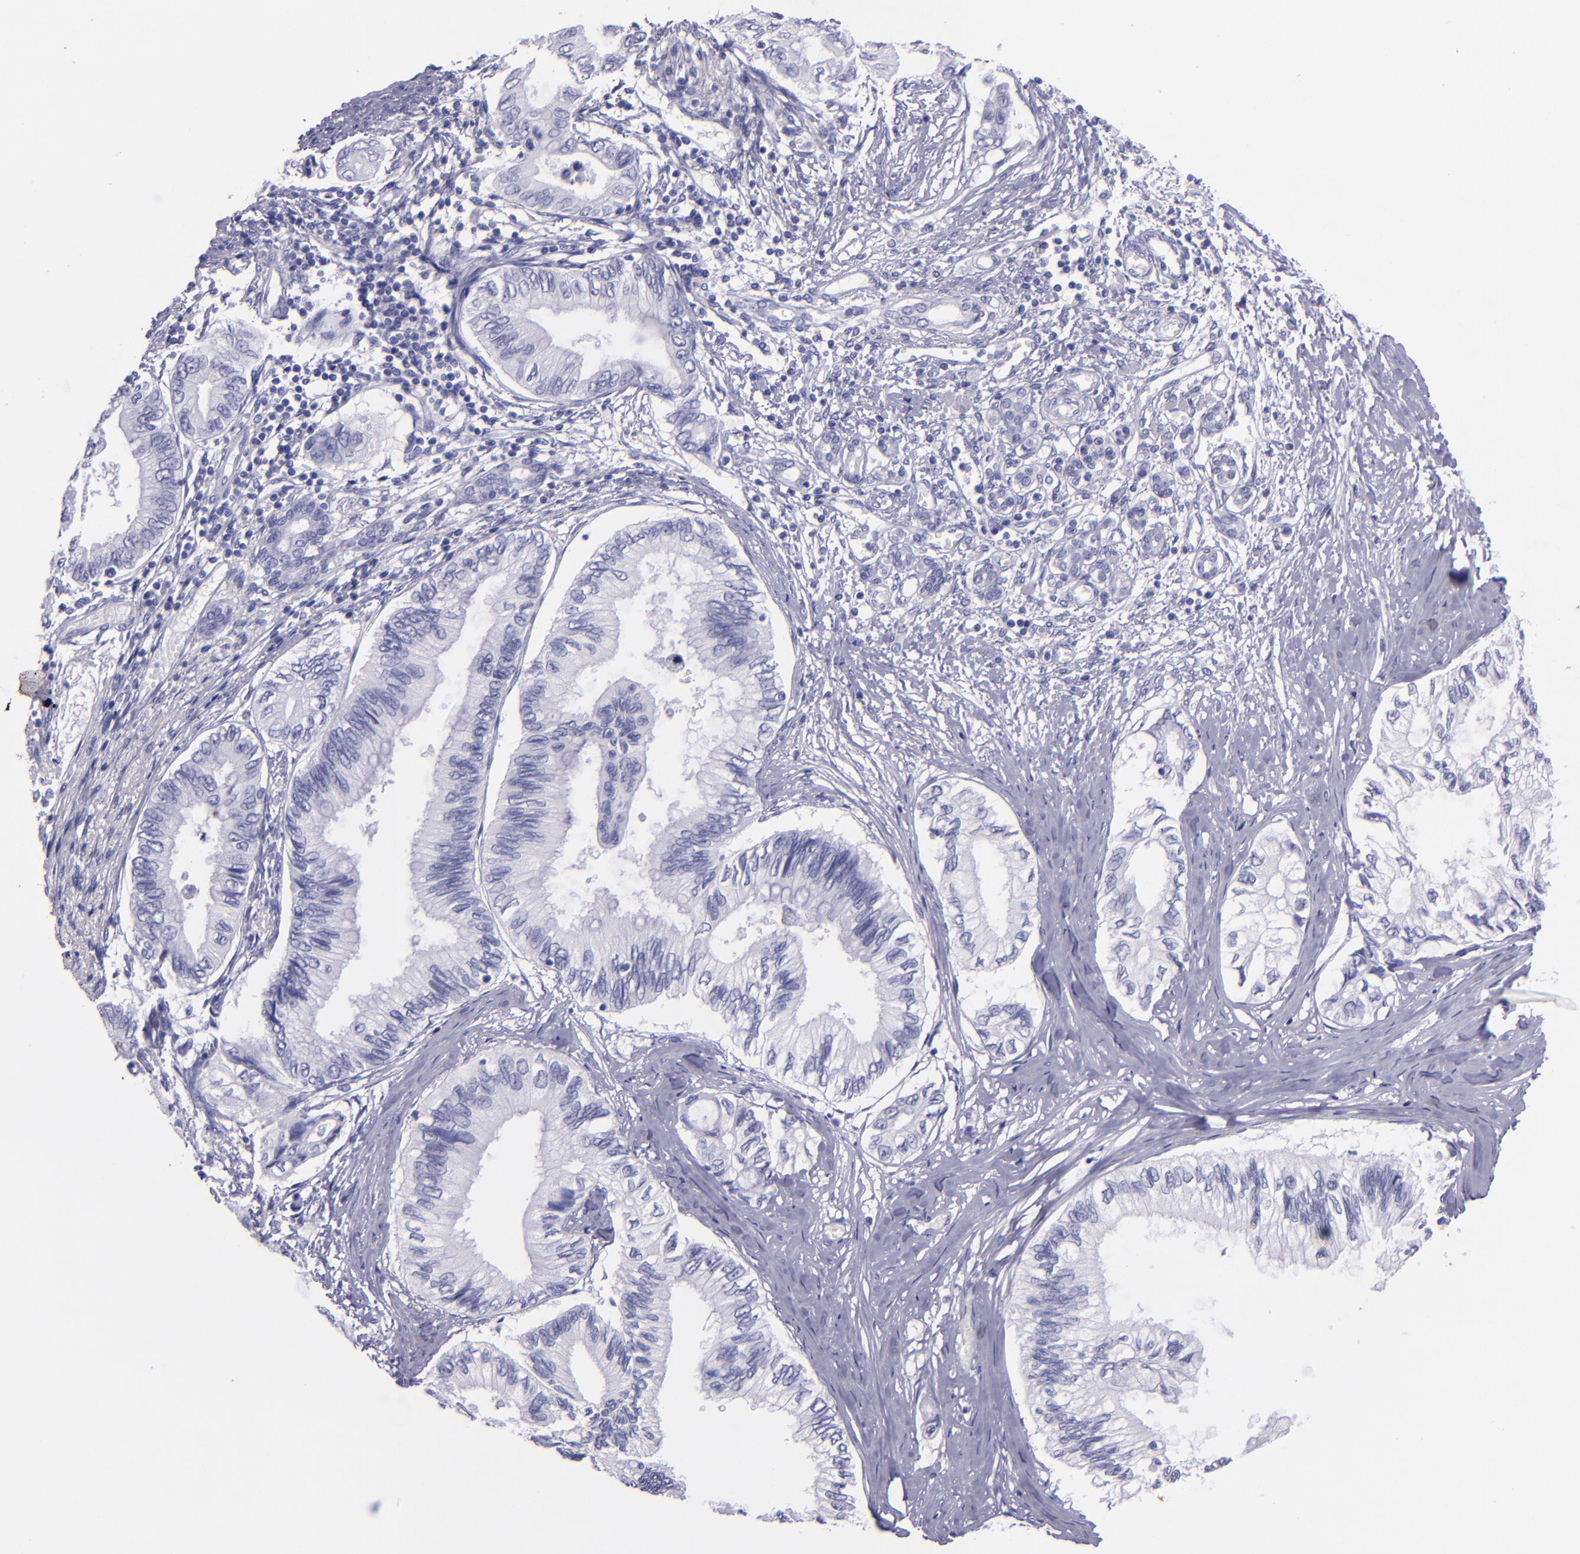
{"staining": {"intensity": "negative", "quantity": "none", "location": "none"}, "tissue": "pancreatic cancer", "cell_type": "Tumor cells", "image_type": "cancer", "snomed": [{"axis": "morphology", "description": "Adenocarcinoma, NOS"}, {"axis": "topography", "description": "Pancreas"}], "caption": "The photomicrograph reveals no staining of tumor cells in pancreatic cancer (adenocarcinoma). (Immunohistochemistry, brightfield microscopy, high magnification).", "gene": "TNNT3", "patient": {"sex": "female", "age": 66}}